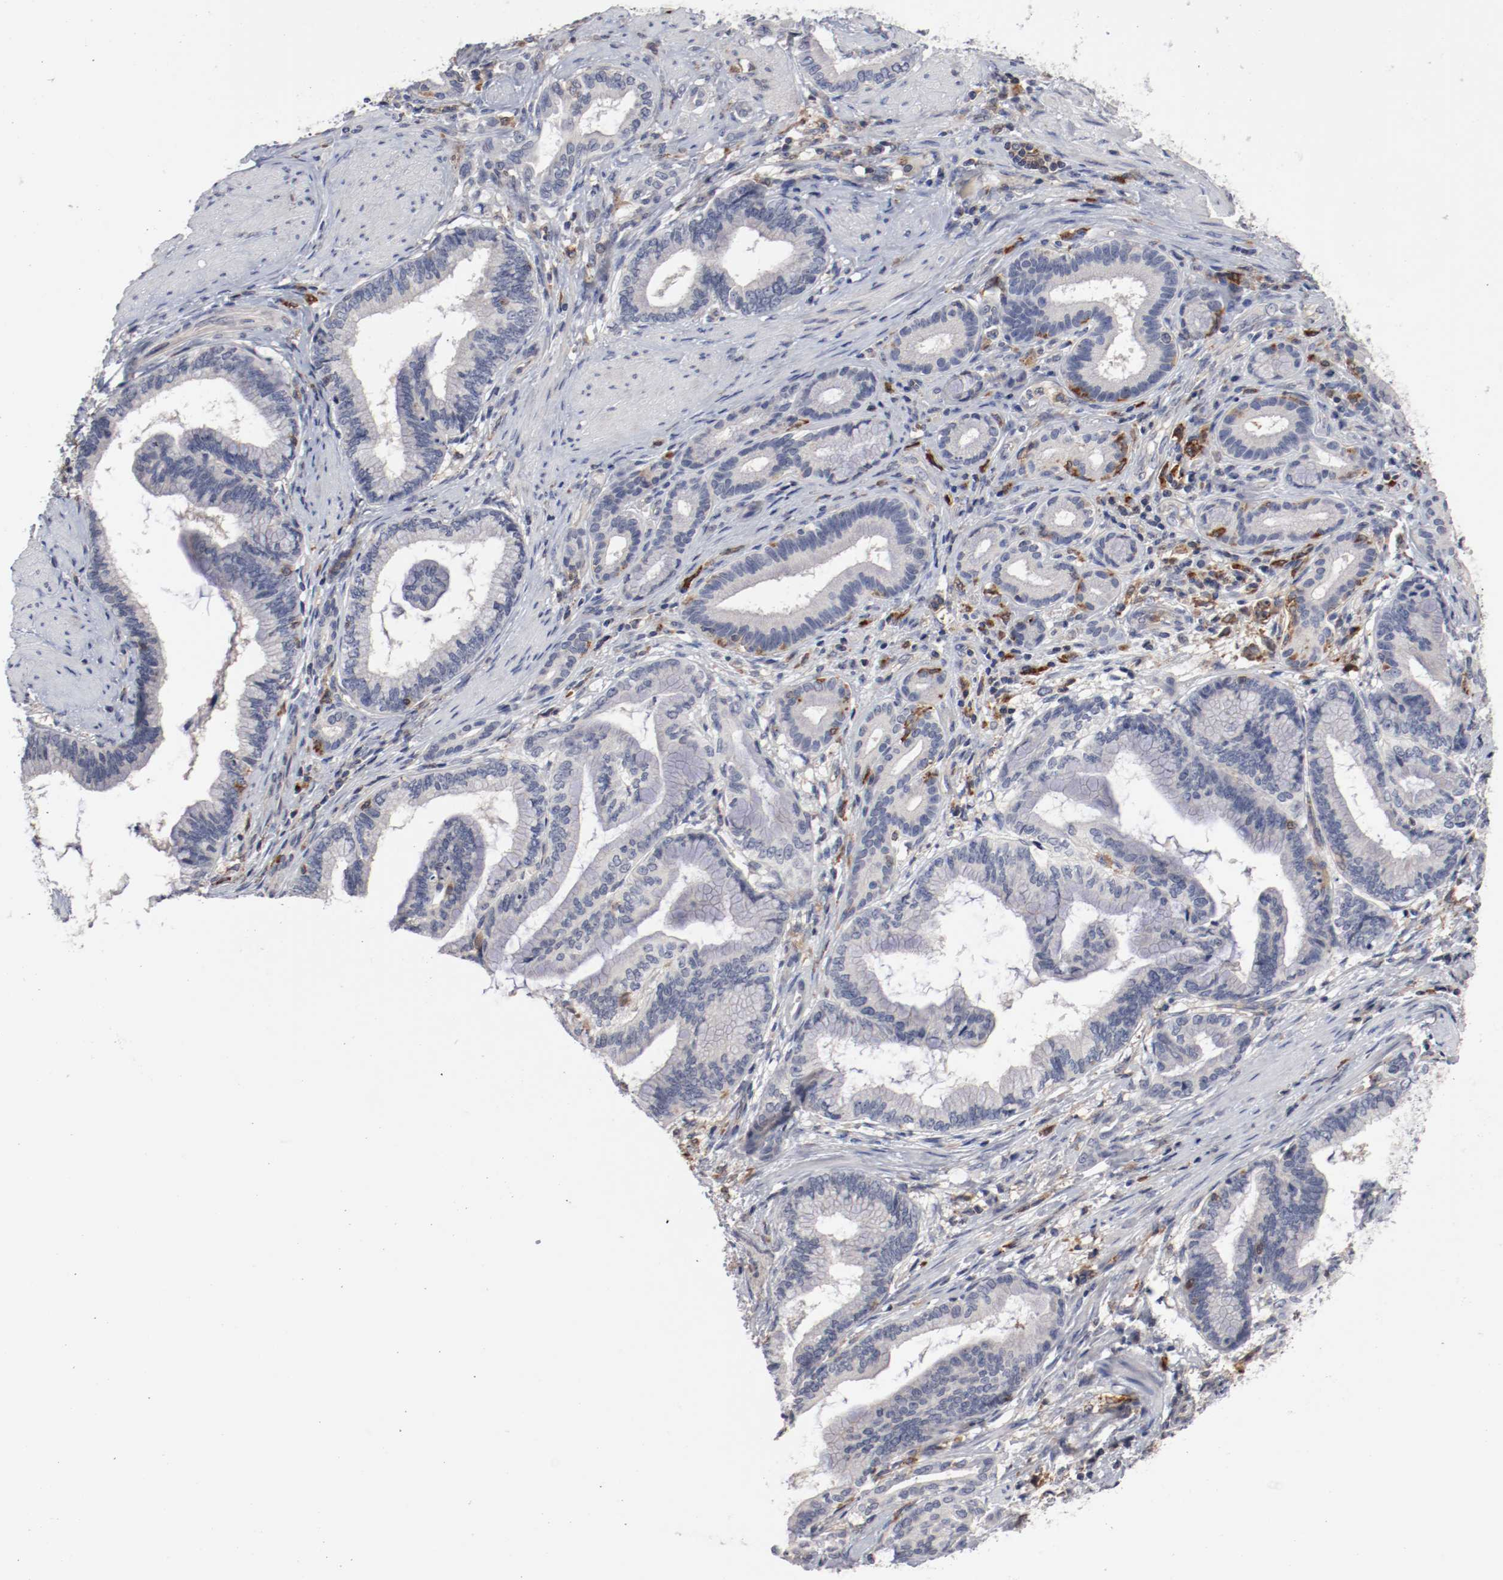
{"staining": {"intensity": "negative", "quantity": "none", "location": "none"}, "tissue": "pancreatic cancer", "cell_type": "Tumor cells", "image_type": "cancer", "snomed": [{"axis": "morphology", "description": "Adenocarcinoma, NOS"}, {"axis": "topography", "description": "Pancreas"}], "caption": "The immunohistochemistry photomicrograph has no significant positivity in tumor cells of adenocarcinoma (pancreatic) tissue.", "gene": "CBL", "patient": {"sex": "female", "age": 64}}